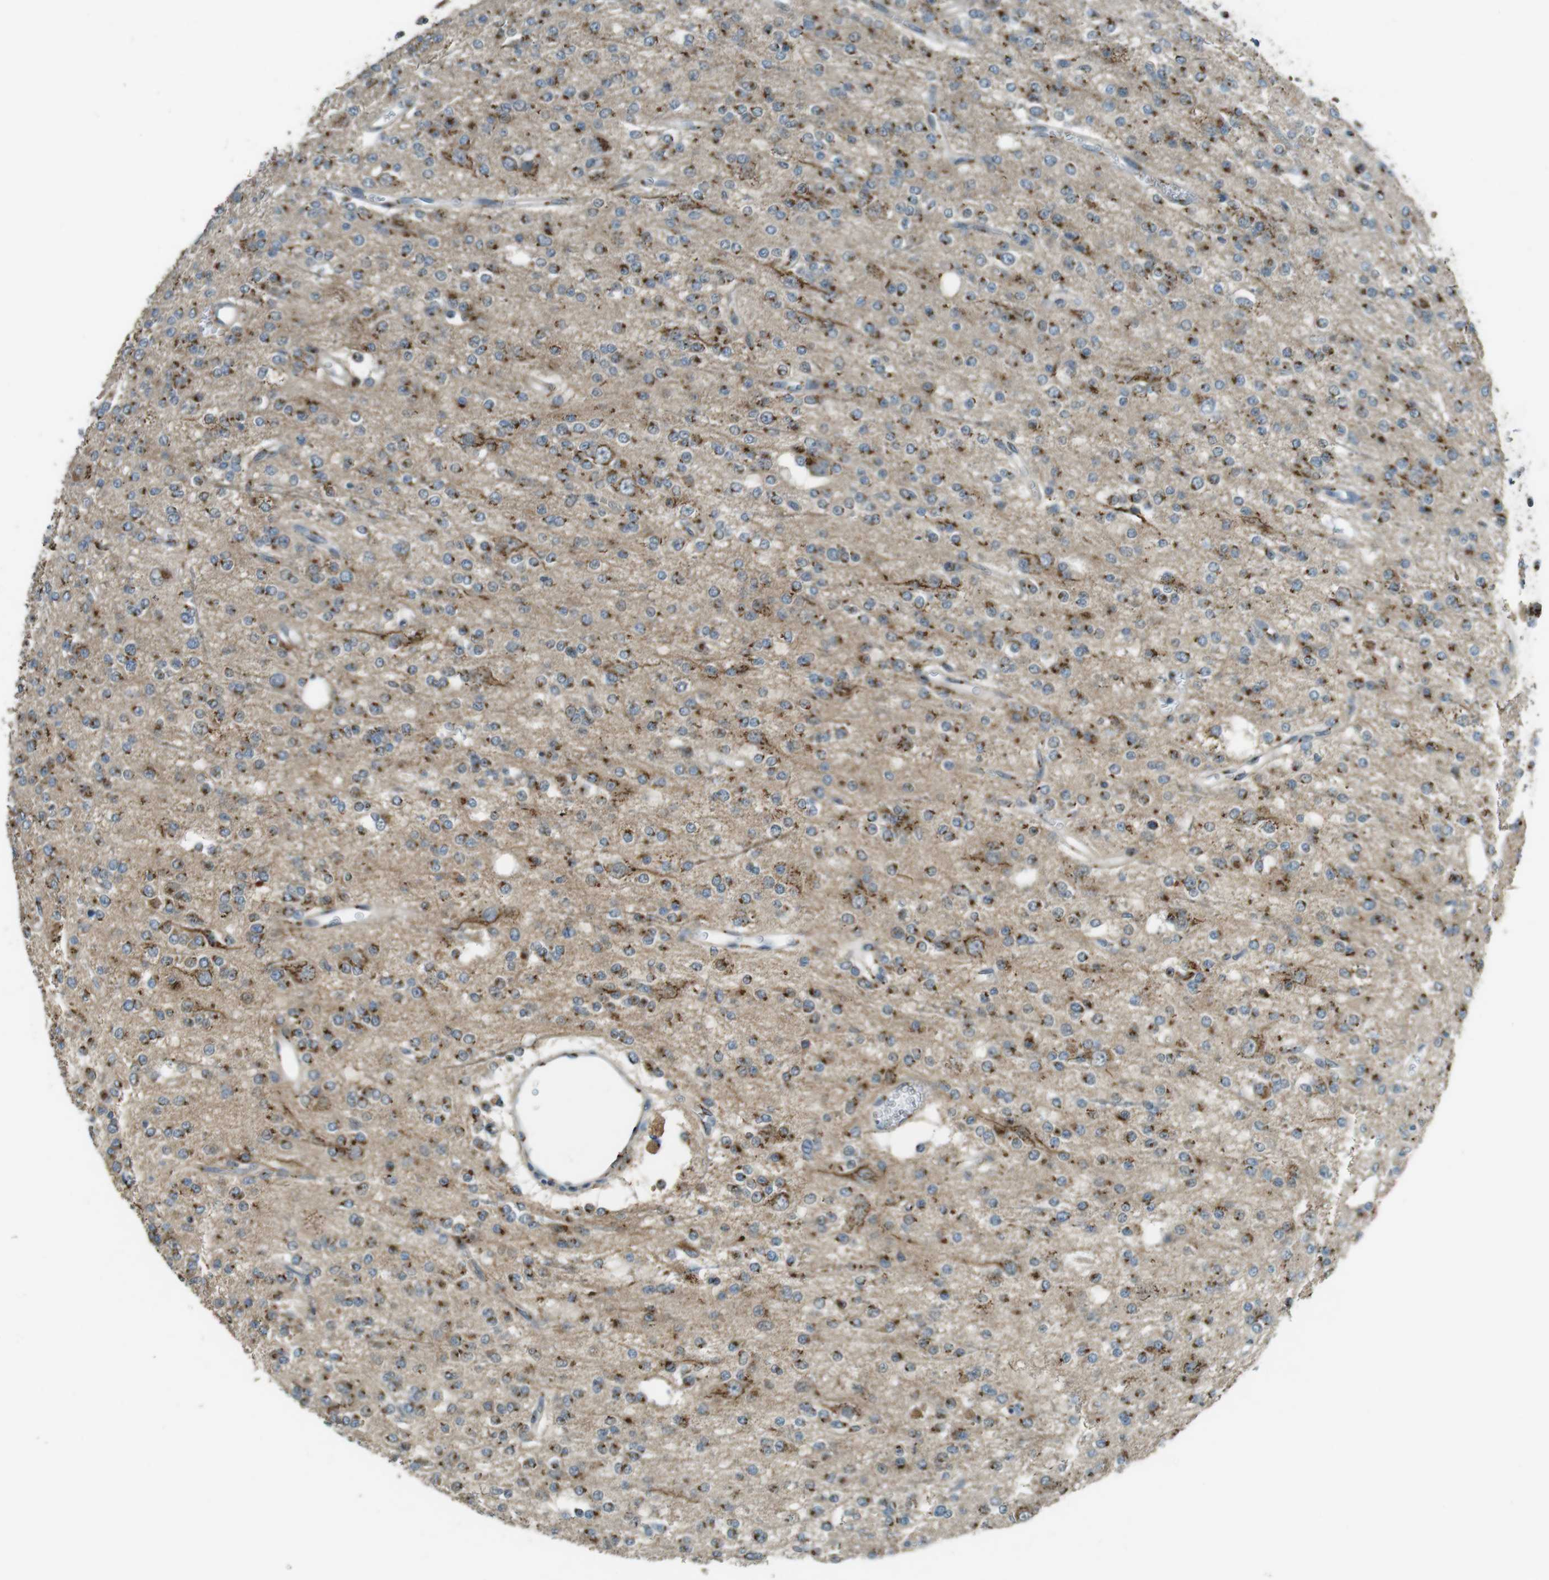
{"staining": {"intensity": "moderate", "quantity": ">75%", "location": "cytoplasmic/membranous"}, "tissue": "glioma", "cell_type": "Tumor cells", "image_type": "cancer", "snomed": [{"axis": "morphology", "description": "Glioma, malignant, Low grade"}, {"axis": "topography", "description": "Brain"}], "caption": "Human low-grade glioma (malignant) stained with a protein marker reveals moderate staining in tumor cells.", "gene": "TMEM115", "patient": {"sex": "male", "age": 38}}